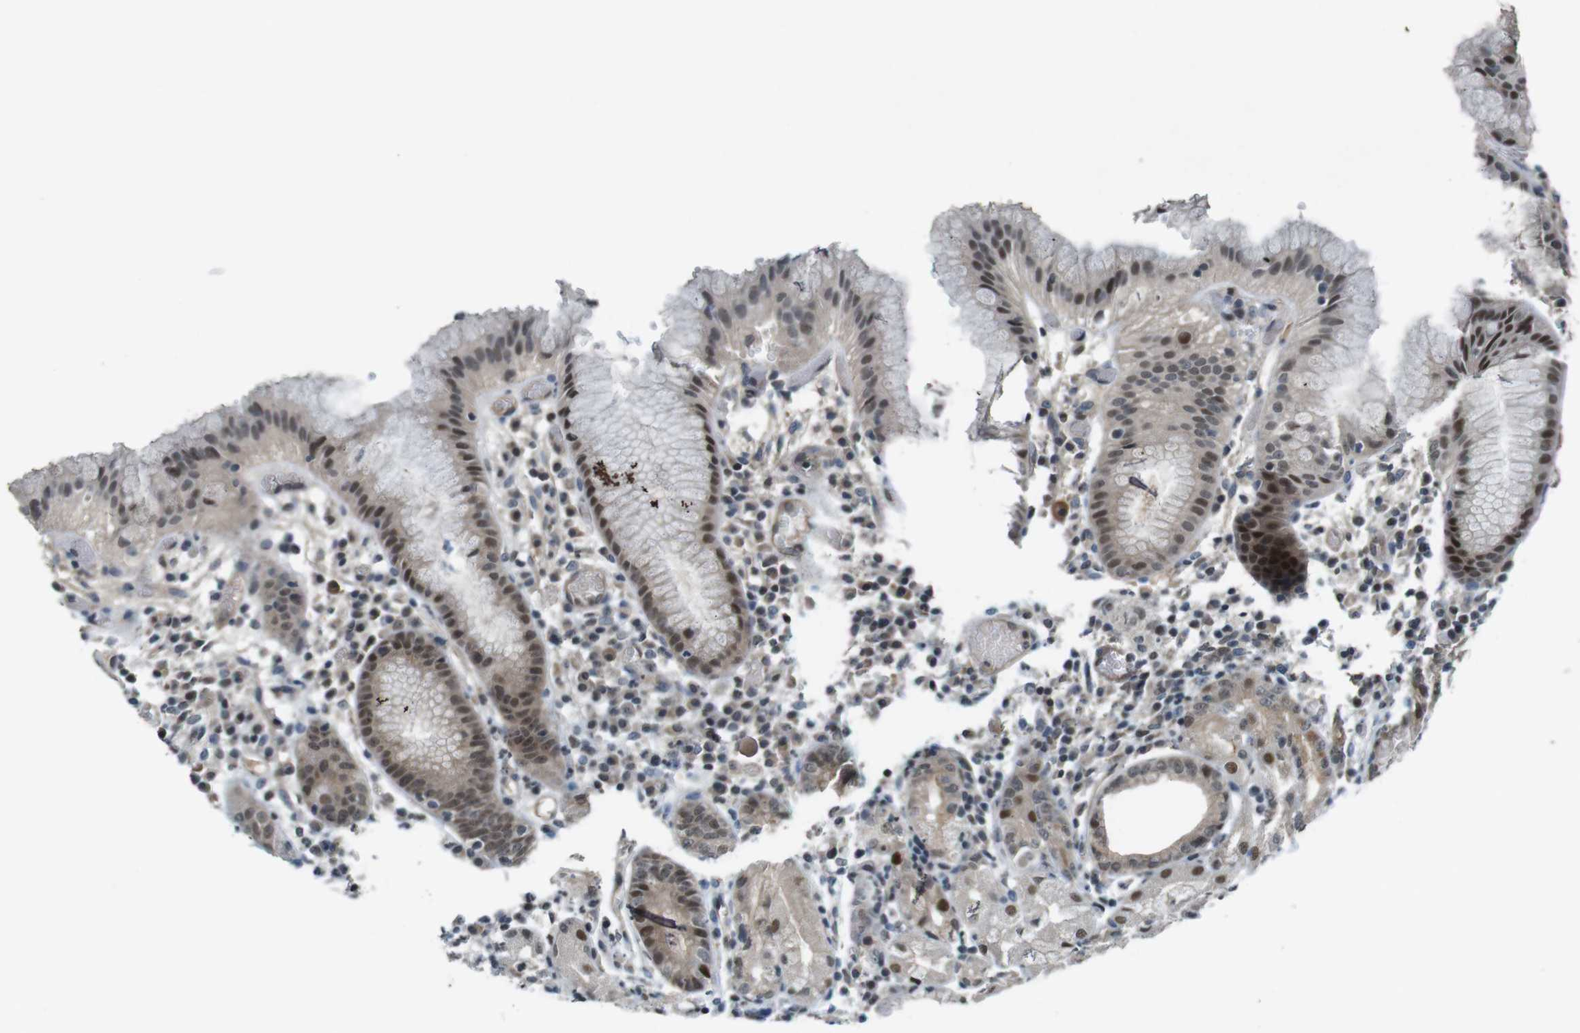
{"staining": {"intensity": "moderate", "quantity": "25%-75%", "location": "cytoplasmic/membranous,nuclear"}, "tissue": "stomach", "cell_type": "Glandular cells", "image_type": "normal", "snomed": [{"axis": "morphology", "description": "Normal tissue, NOS"}, {"axis": "topography", "description": "Stomach"}, {"axis": "topography", "description": "Stomach, lower"}], "caption": "A high-resolution histopathology image shows immunohistochemistry staining of unremarkable stomach, which reveals moderate cytoplasmic/membranous,nuclear positivity in about 25%-75% of glandular cells.", "gene": "MAPKAPK5", "patient": {"sex": "female", "age": 75}}